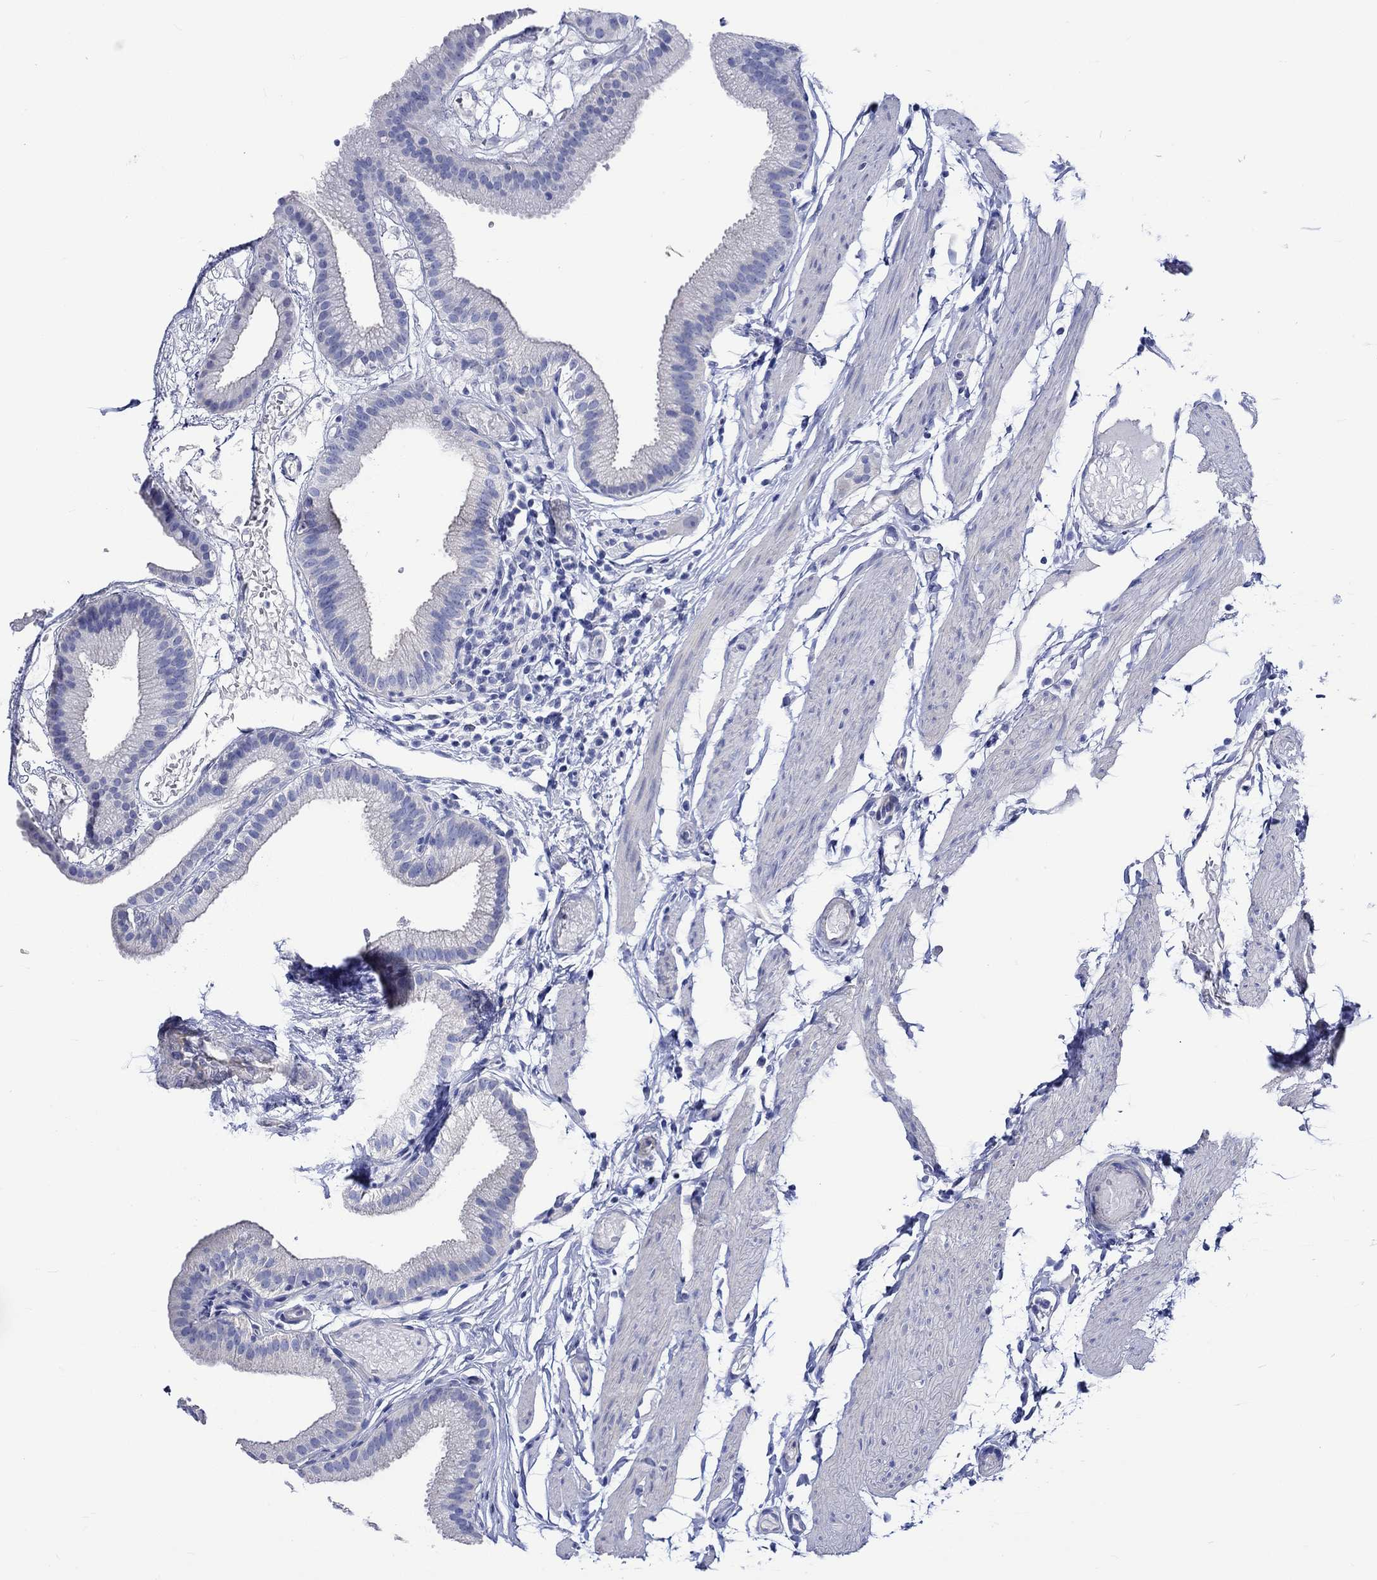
{"staining": {"intensity": "negative", "quantity": "none", "location": "none"}, "tissue": "gallbladder", "cell_type": "Glandular cells", "image_type": "normal", "snomed": [{"axis": "morphology", "description": "Normal tissue, NOS"}, {"axis": "topography", "description": "Gallbladder"}], "caption": "Immunohistochemistry of normal gallbladder reveals no expression in glandular cells.", "gene": "HARBI1", "patient": {"sex": "female", "age": 45}}